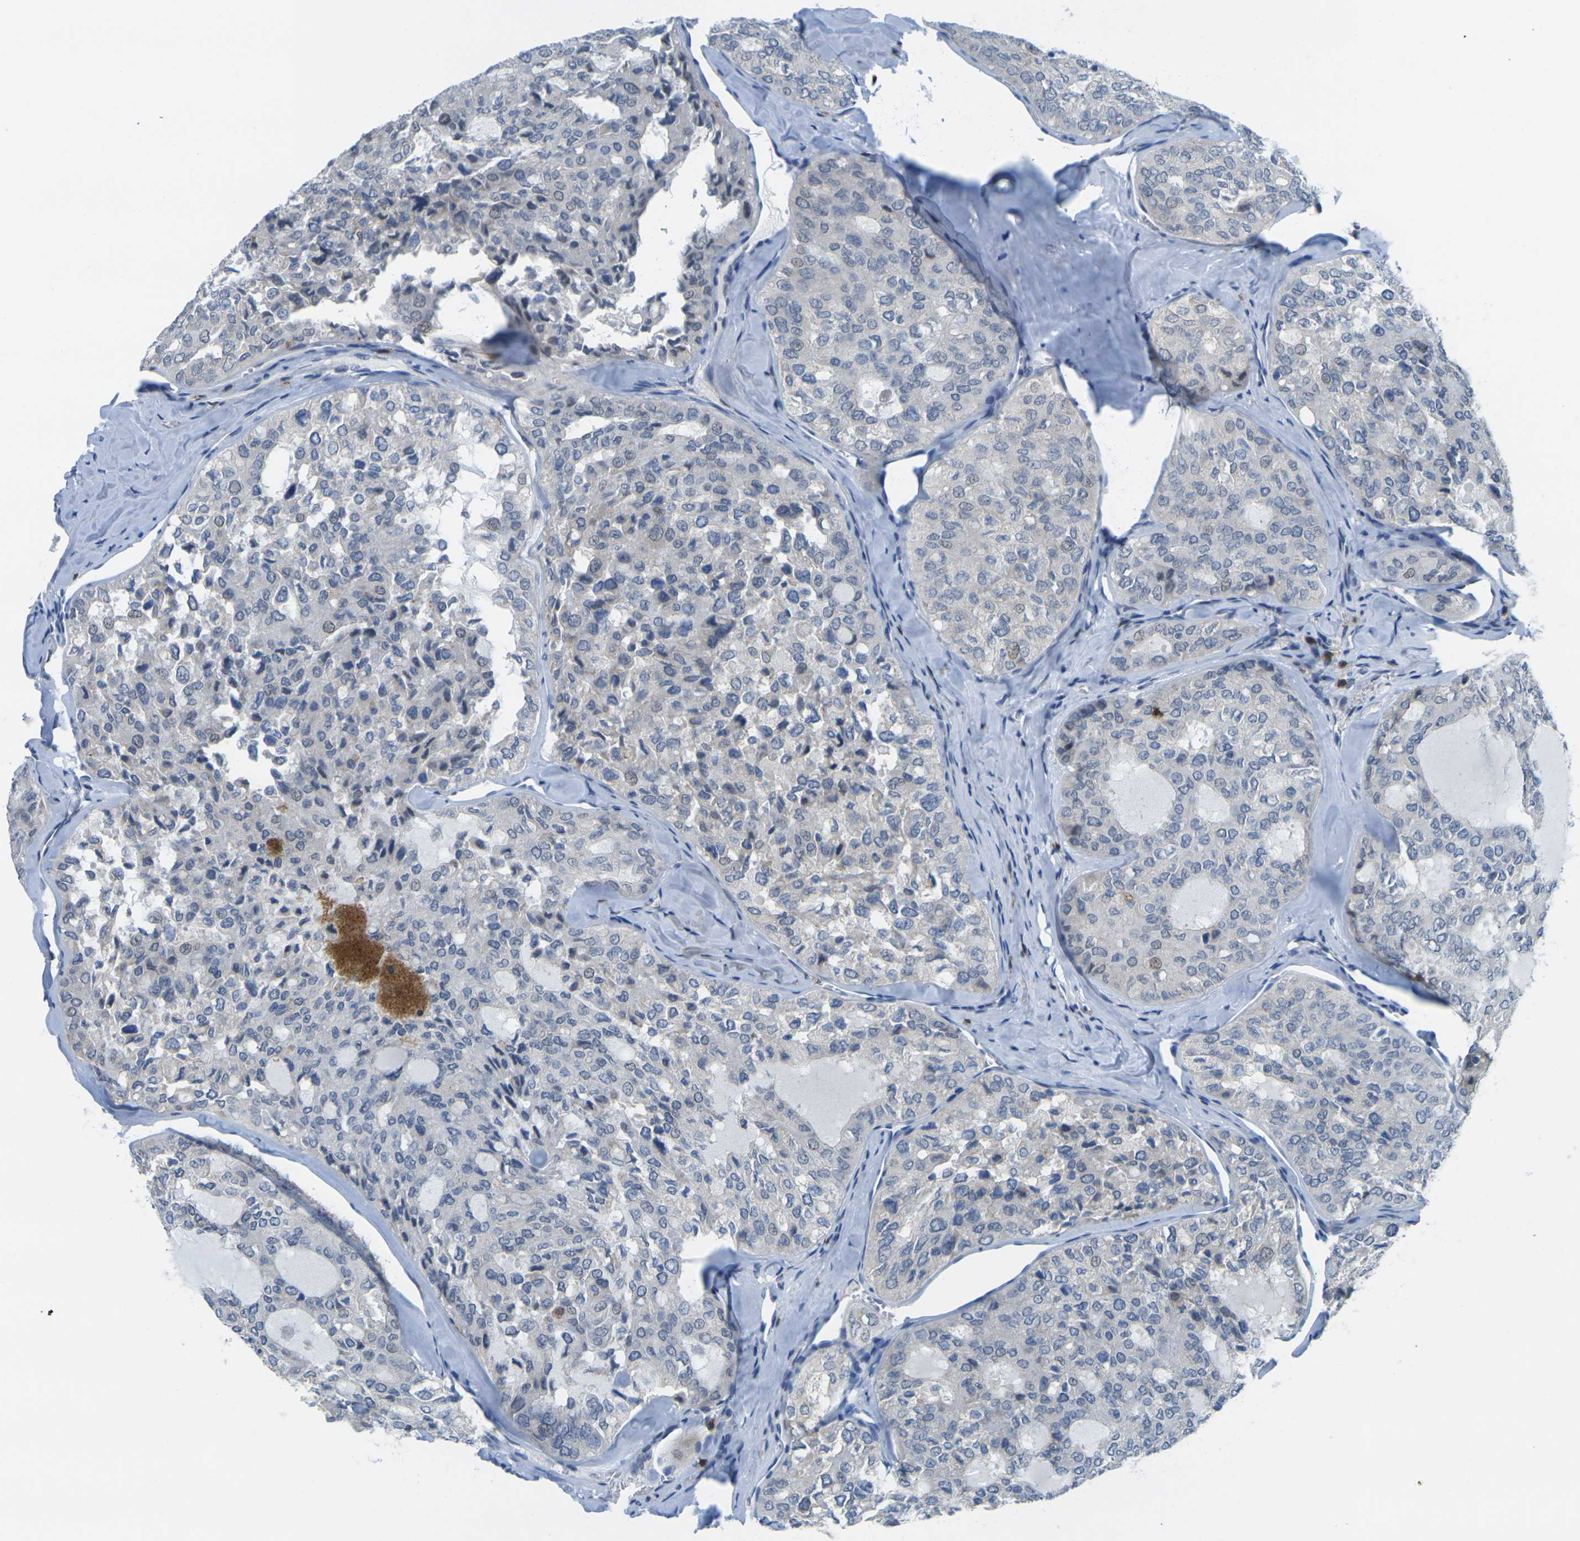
{"staining": {"intensity": "negative", "quantity": "none", "location": "none"}, "tissue": "thyroid cancer", "cell_type": "Tumor cells", "image_type": "cancer", "snomed": [{"axis": "morphology", "description": "Follicular adenoma carcinoma, NOS"}, {"axis": "topography", "description": "Thyroid gland"}], "caption": "Immunohistochemical staining of thyroid cancer displays no significant staining in tumor cells.", "gene": "CD3D", "patient": {"sex": "male", "age": 75}}